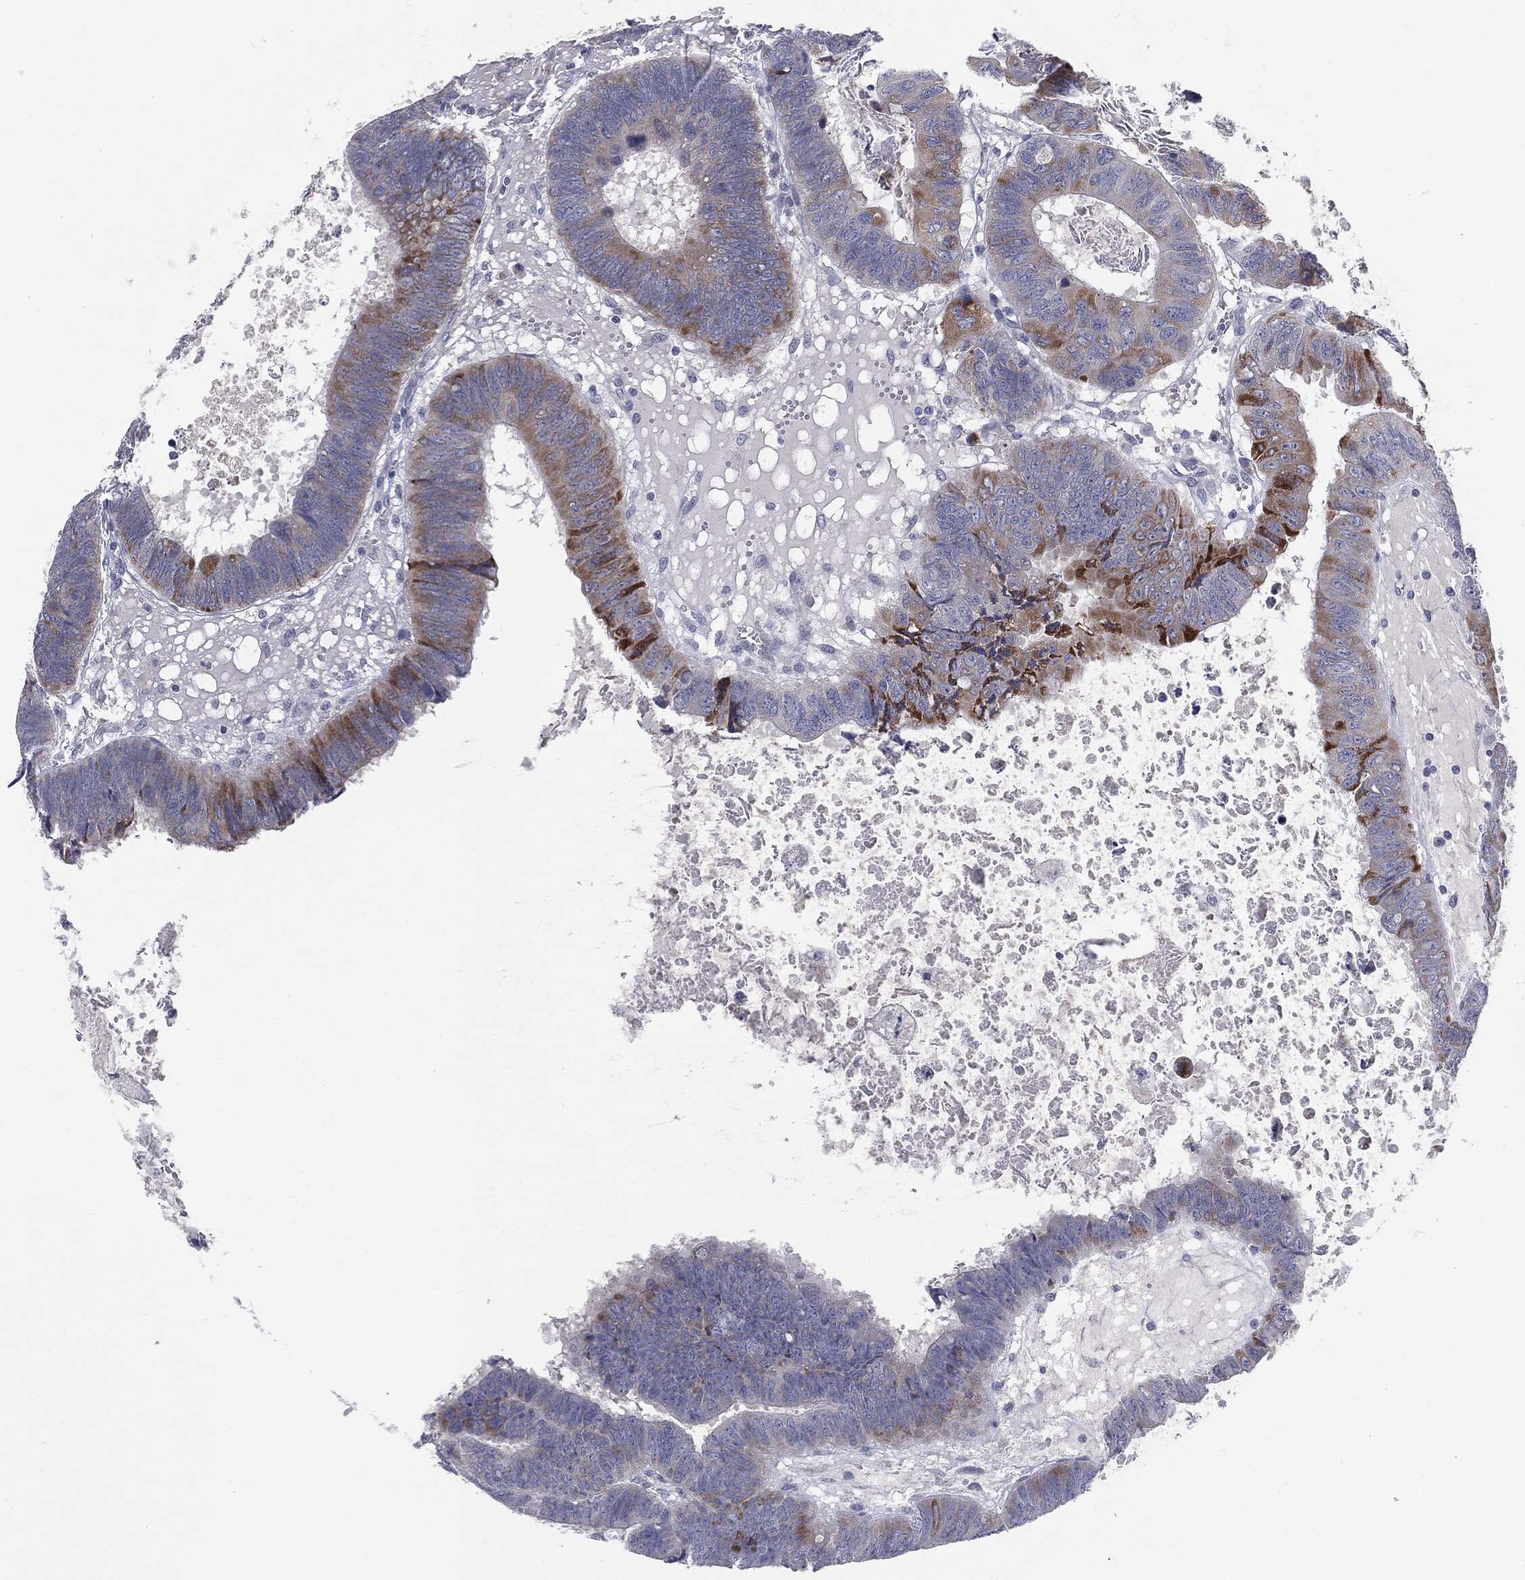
{"staining": {"intensity": "strong", "quantity": "<25%", "location": "cytoplasmic/membranous"}, "tissue": "colorectal cancer", "cell_type": "Tumor cells", "image_type": "cancer", "snomed": [{"axis": "morphology", "description": "Adenocarcinoma, NOS"}, {"axis": "topography", "description": "Colon"}], "caption": "Protein expression analysis of human colorectal cancer reveals strong cytoplasmic/membranous positivity in about <25% of tumor cells.", "gene": "KRT5", "patient": {"sex": "male", "age": 62}}